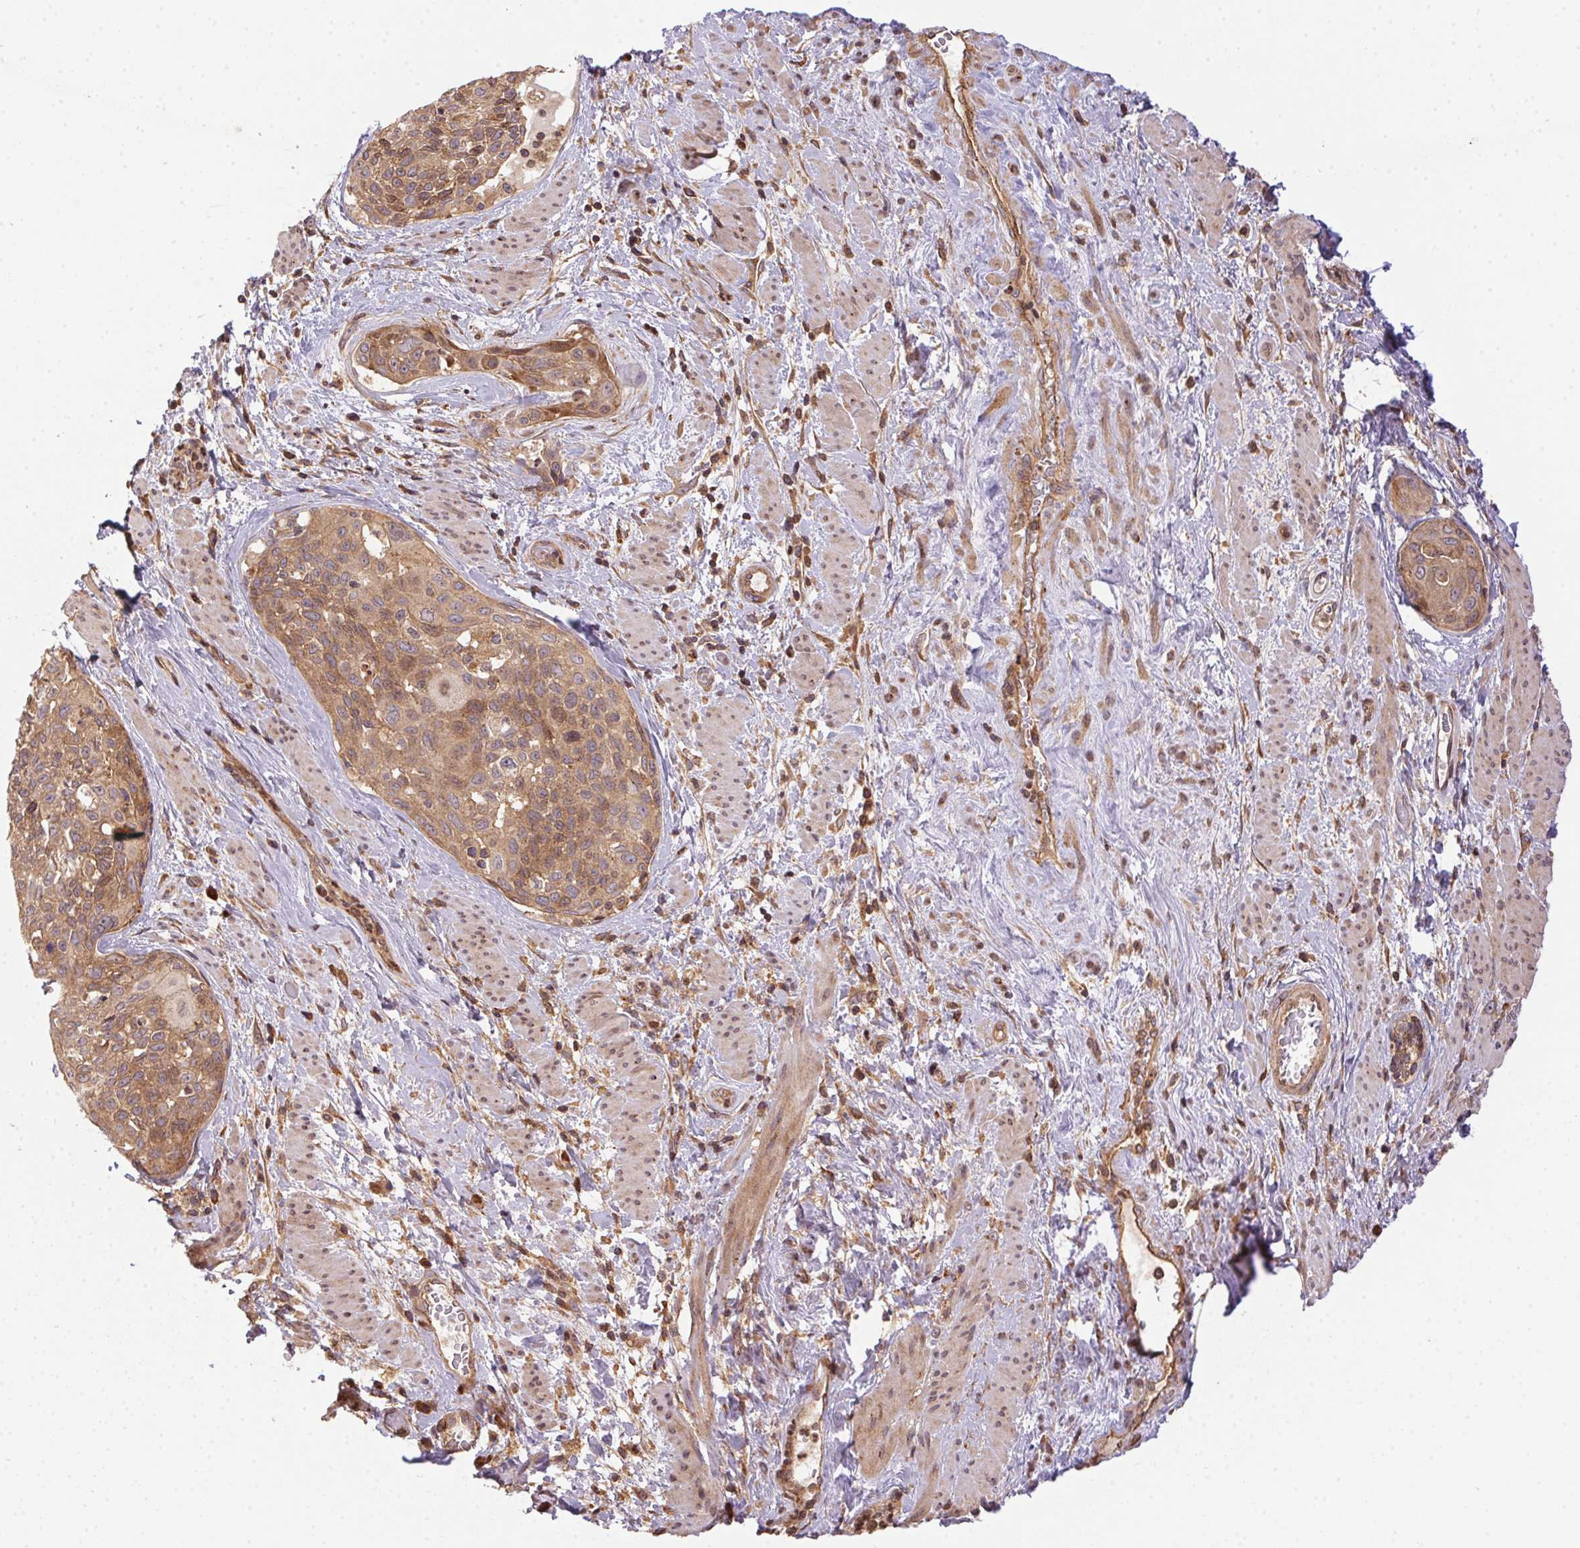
{"staining": {"intensity": "moderate", "quantity": "25%-75%", "location": "cytoplasmic/membranous,nuclear"}, "tissue": "breast cancer", "cell_type": "Tumor cells", "image_type": "cancer", "snomed": [{"axis": "morphology", "description": "Duct carcinoma"}, {"axis": "topography", "description": "Breast"}], "caption": "Protein expression analysis of breast cancer (infiltrating ductal carcinoma) shows moderate cytoplasmic/membranous and nuclear expression in approximately 25%-75% of tumor cells.", "gene": "MEX3D", "patient": {"sex": "female", "age": 83}}